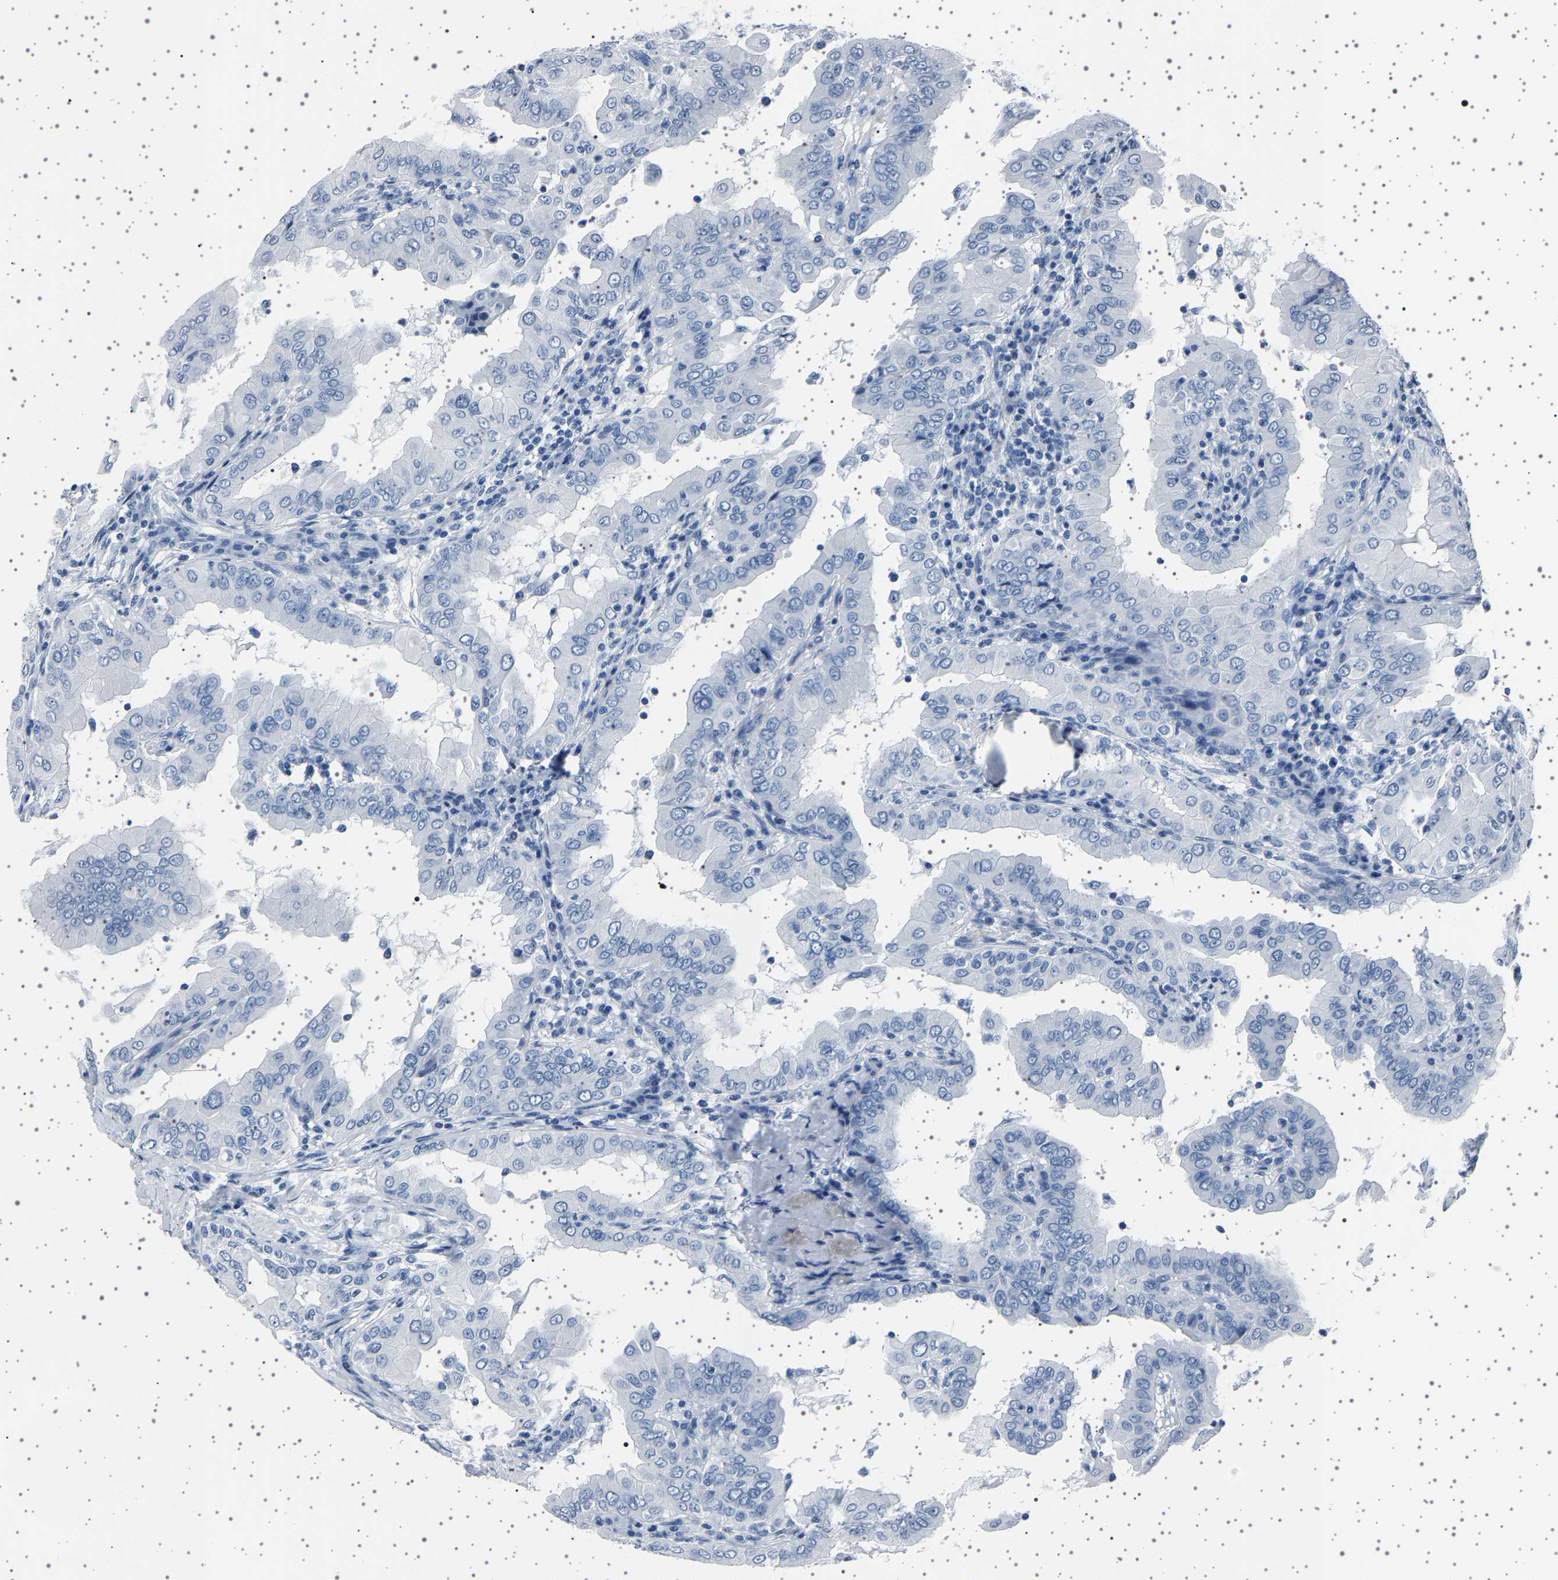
{"staining": {"intensity": "negative", "quantity": "none", "location": "none"}, "tissue": "thyroid cancer", "cell_type": "Tumor cells", "image_type": "cancer", "snomed": [{"axis": "morphology", "description": "Papillary adenocarcinoma, NOS"}, {"axis": "topography", "description": "Thyroid gland"}], "caption": "This is a photomicrograph of immunohistochemistry (IHC) staining of papillary adenocarcinoma (thyroid), which shows no expression in tumor cells. The staining is performed using DAB brown chromogen with nuclei counter-stained in using hematoxylin.", "gene": "TFF3", "patient": {"sex": "male", "age": 33}}